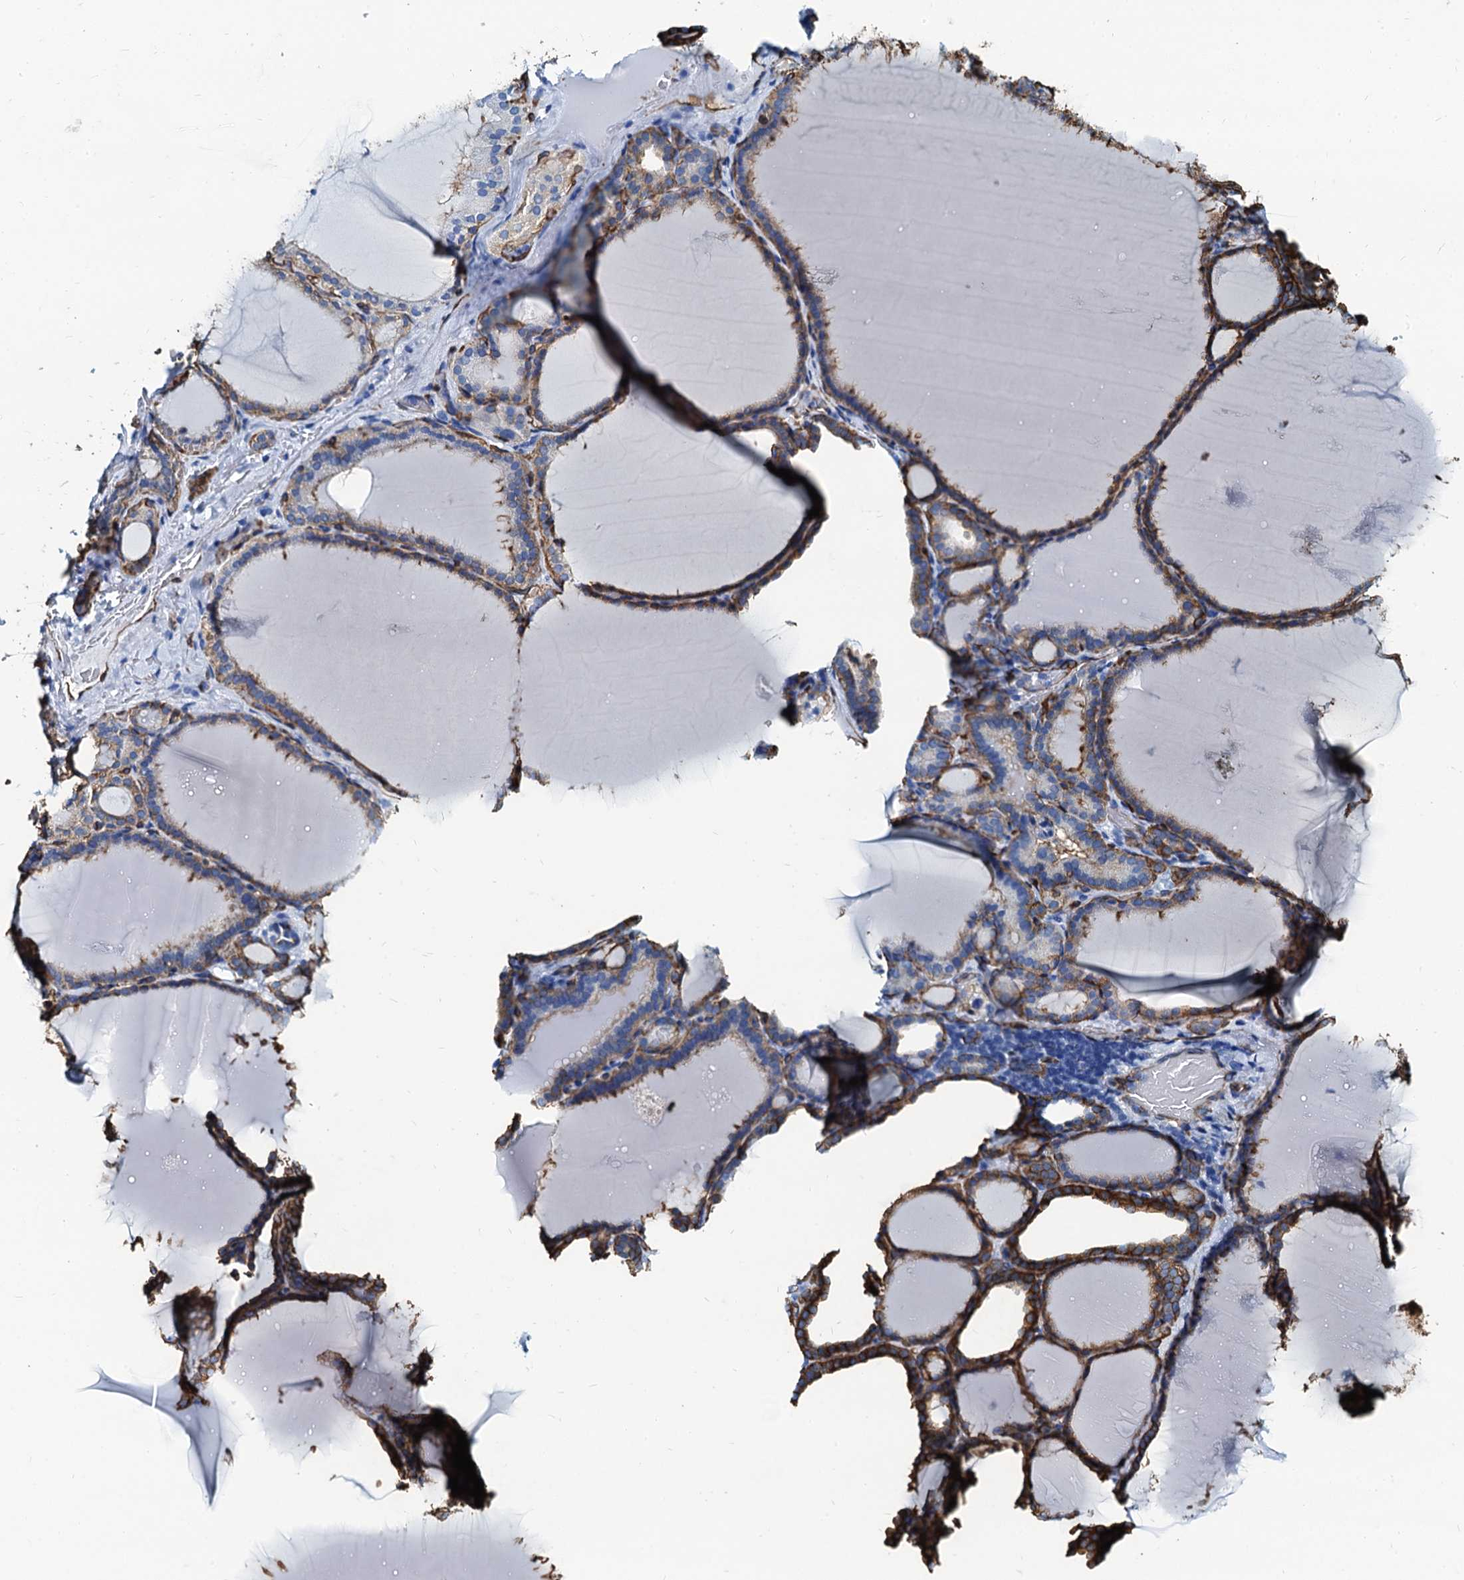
{"staining": {"intensity": "moderate", "quantity": ">75%", "location": "cytoplasmic/membranous"}, "tissue": "thyroid gland", "cell_type": "Glandular cells", "image_type": "normal", "snomed": [{"axis": "morphology", "description": "Normal tissue, NOS"}, {"axis": "topography", "description": "Thyroid gland"}], "caption": "A micrograph of thyroid gland stained for a protein exhibits moderate cytoplasmic/membranous brown staining in glandular cells. Using DAB (3,3'-diaminobenzidine) (brown) and hematoxylin (blue) stains, captured at high magnification using brightfield microscopy.", "gene": "CAVIN2", "patient": {"sex": "female", "age": 39}}